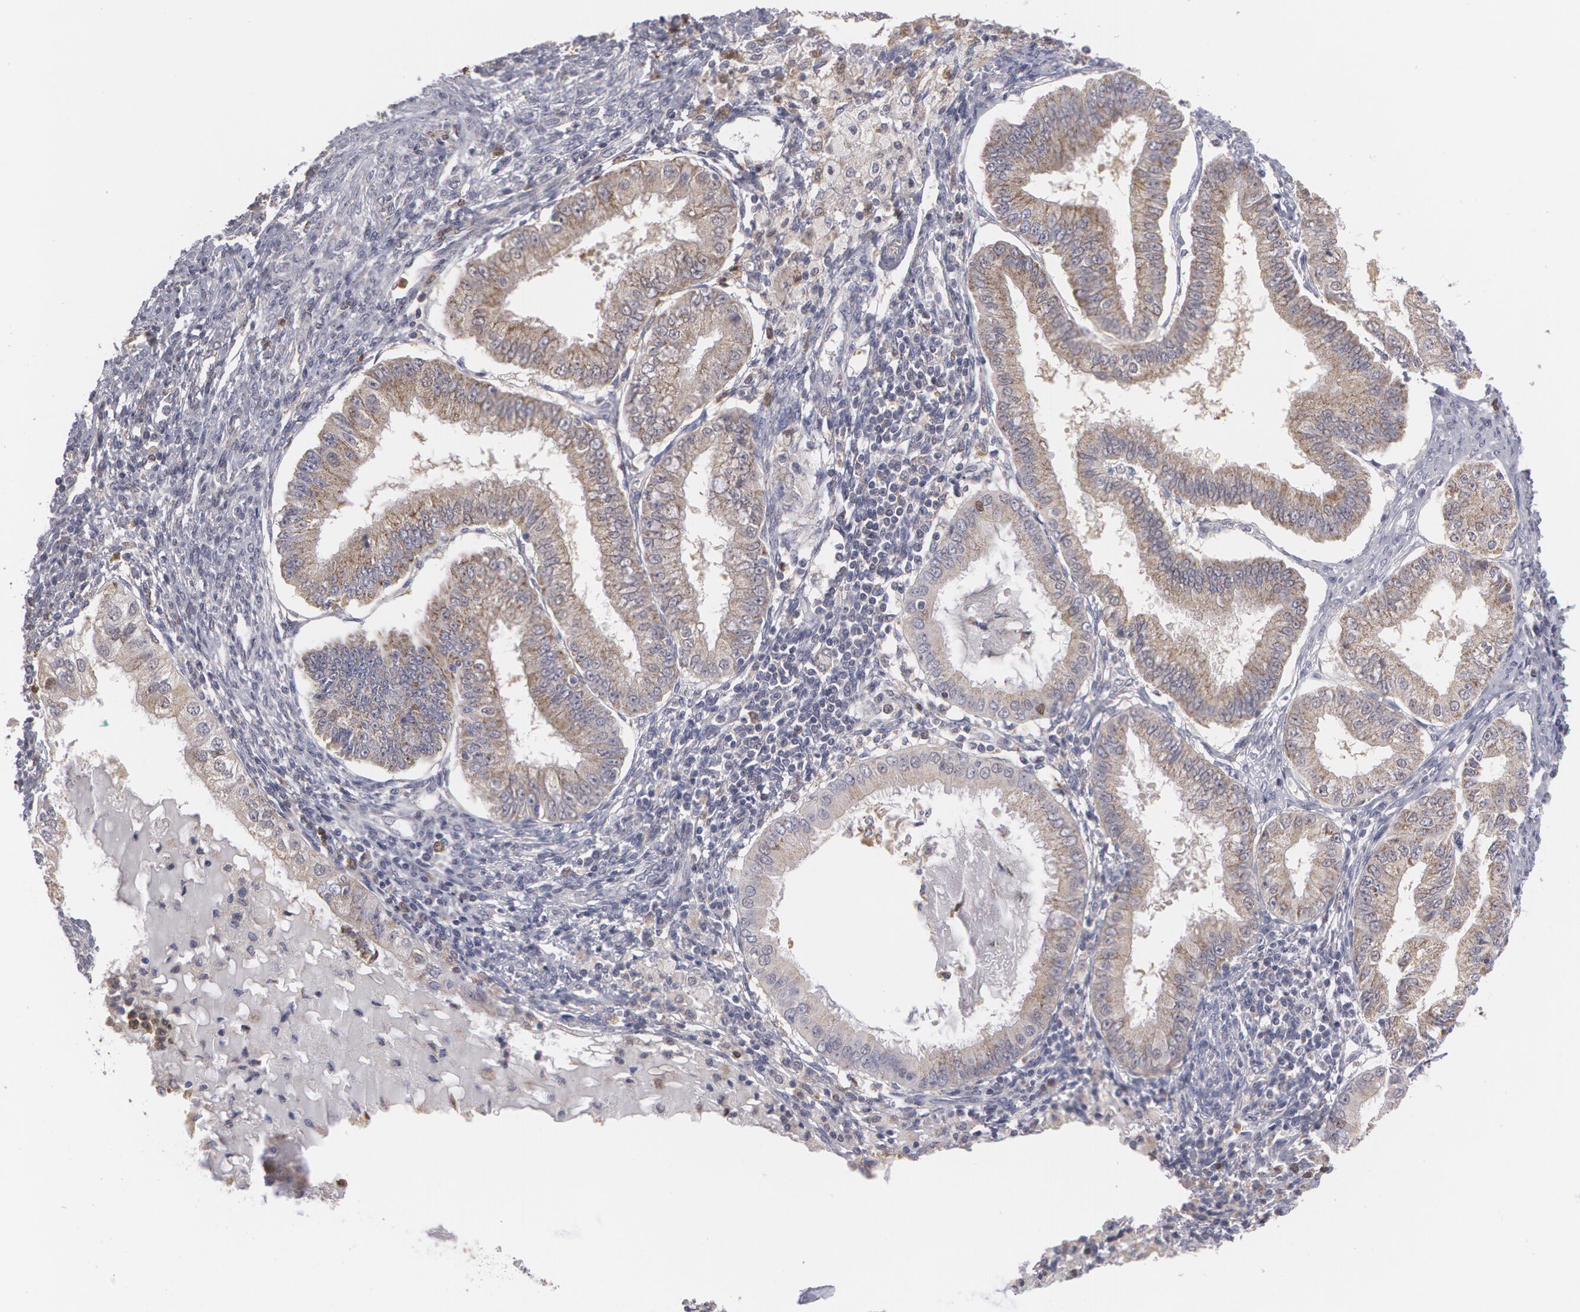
{"staining": {"intensity": "weak", "quantity": ">75%", "location": "cytoplasmic/membranous"}, "tissue": "endometrial cancer", "cell_type": "Tumor cells", "image_type": "cancer", "snomed": [{"axis": "morphology", "description": "Adenocarcinoma, NOS"}, {"axis": "topography", "description": "Endometrium"}], "caption": "Immunohistochemical staining of human endometrial cancer (adenocarcinoma) reveals low levels of weak cytoplasmic/membranous protein positivity in approximately >75% of tumor cells.", "gene": "CAT", "patient": {"sex": "female", "age": 76}}